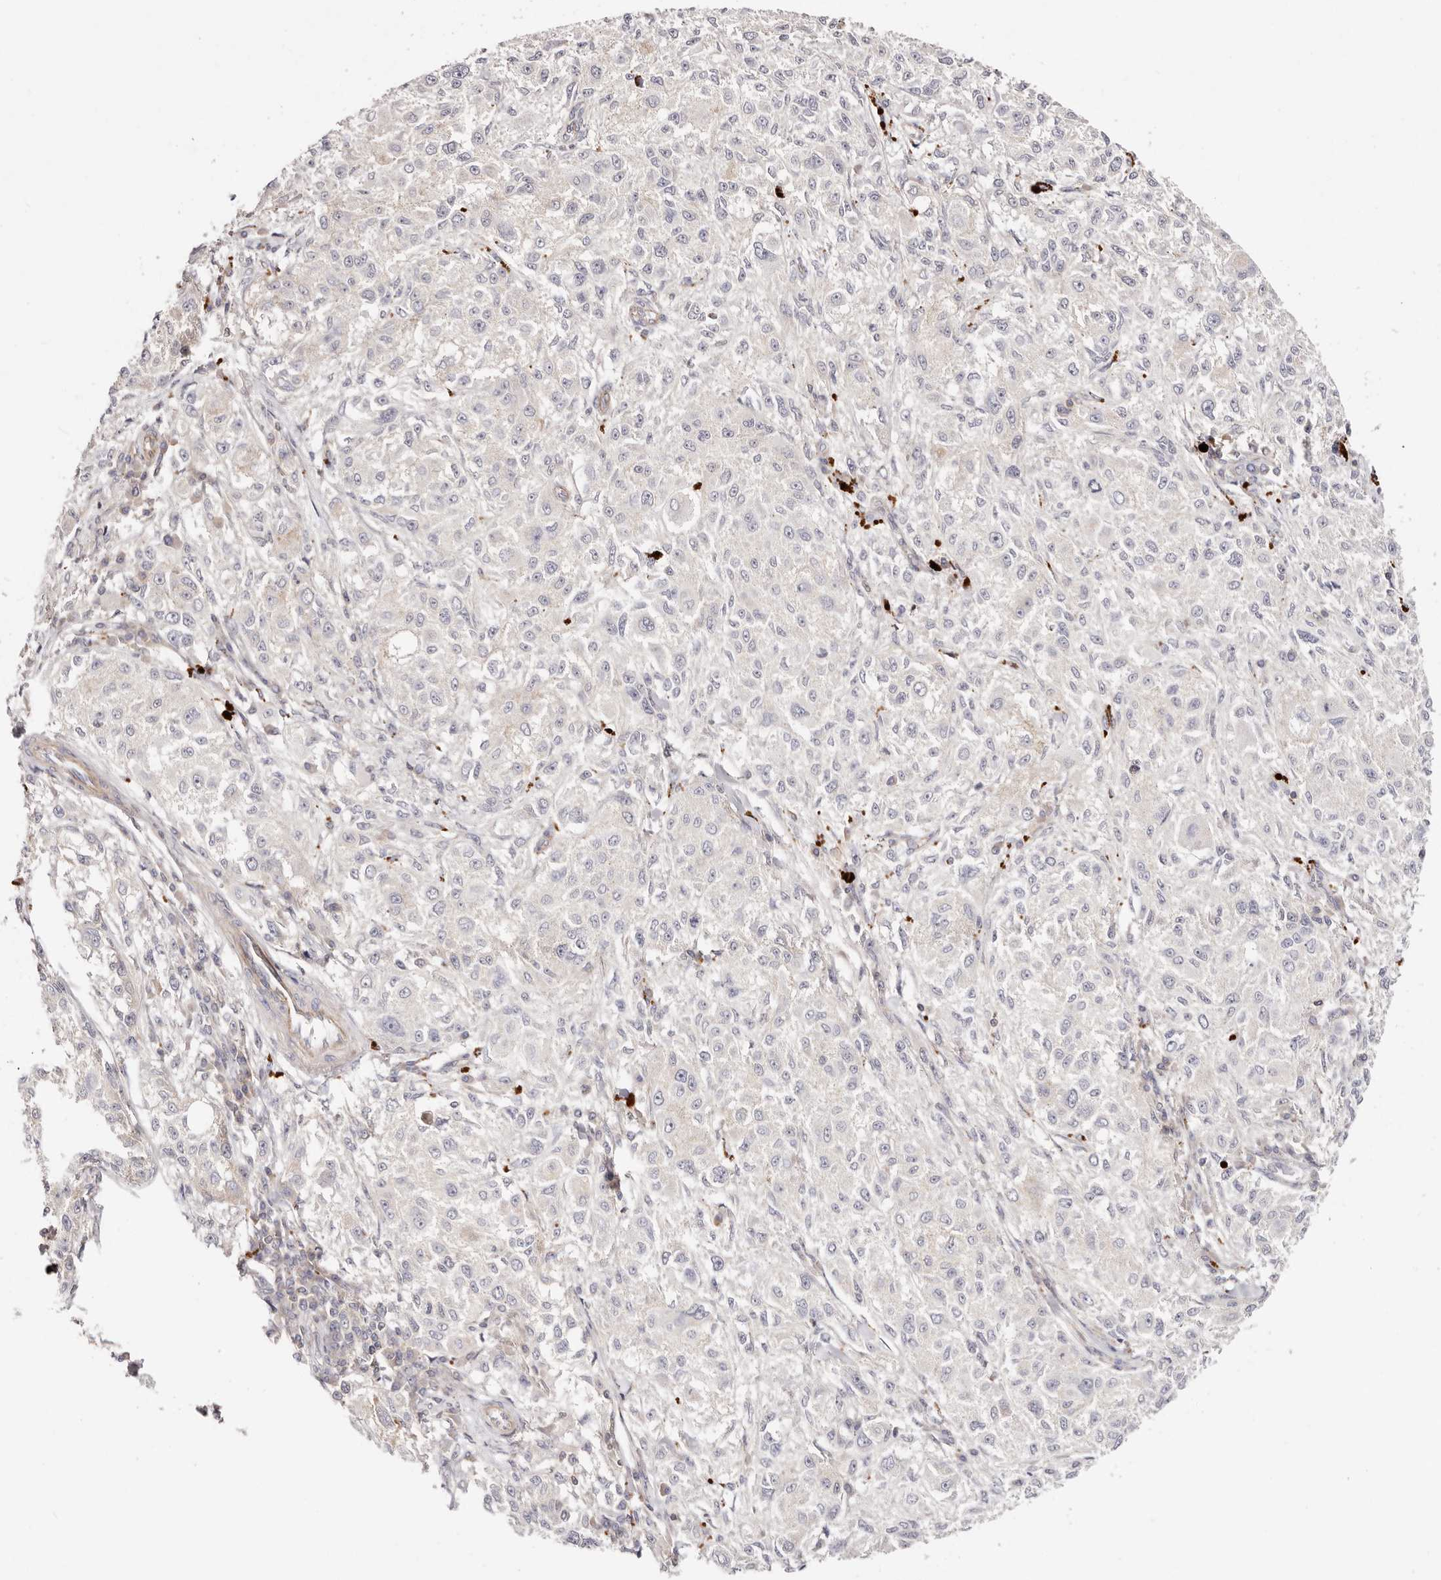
{"staining": {"intensity": "negative", "quantity": "none", "location": "none"}, "tissue": "melanoma", "cell_type": "Tumor cells", "image_type": "cancer", "snomed": [{"axis": "morphology", "description": "Necrosis, NOS"}, {"axis": "morphology", "description": "Malignant melanoma, NOS"}, {"axis": "topography", "description": "Skin"}], "caption": "A histopathology image of malignant melanoma stained for a protein reveals no brown staining in tumor cells. (Brightfield microscopy of DAB (3,3'-diaminobenzidine) IHC at high magnification).", "gene": "SLC35B2", "patient": {"sex": "female", "age": 87}}